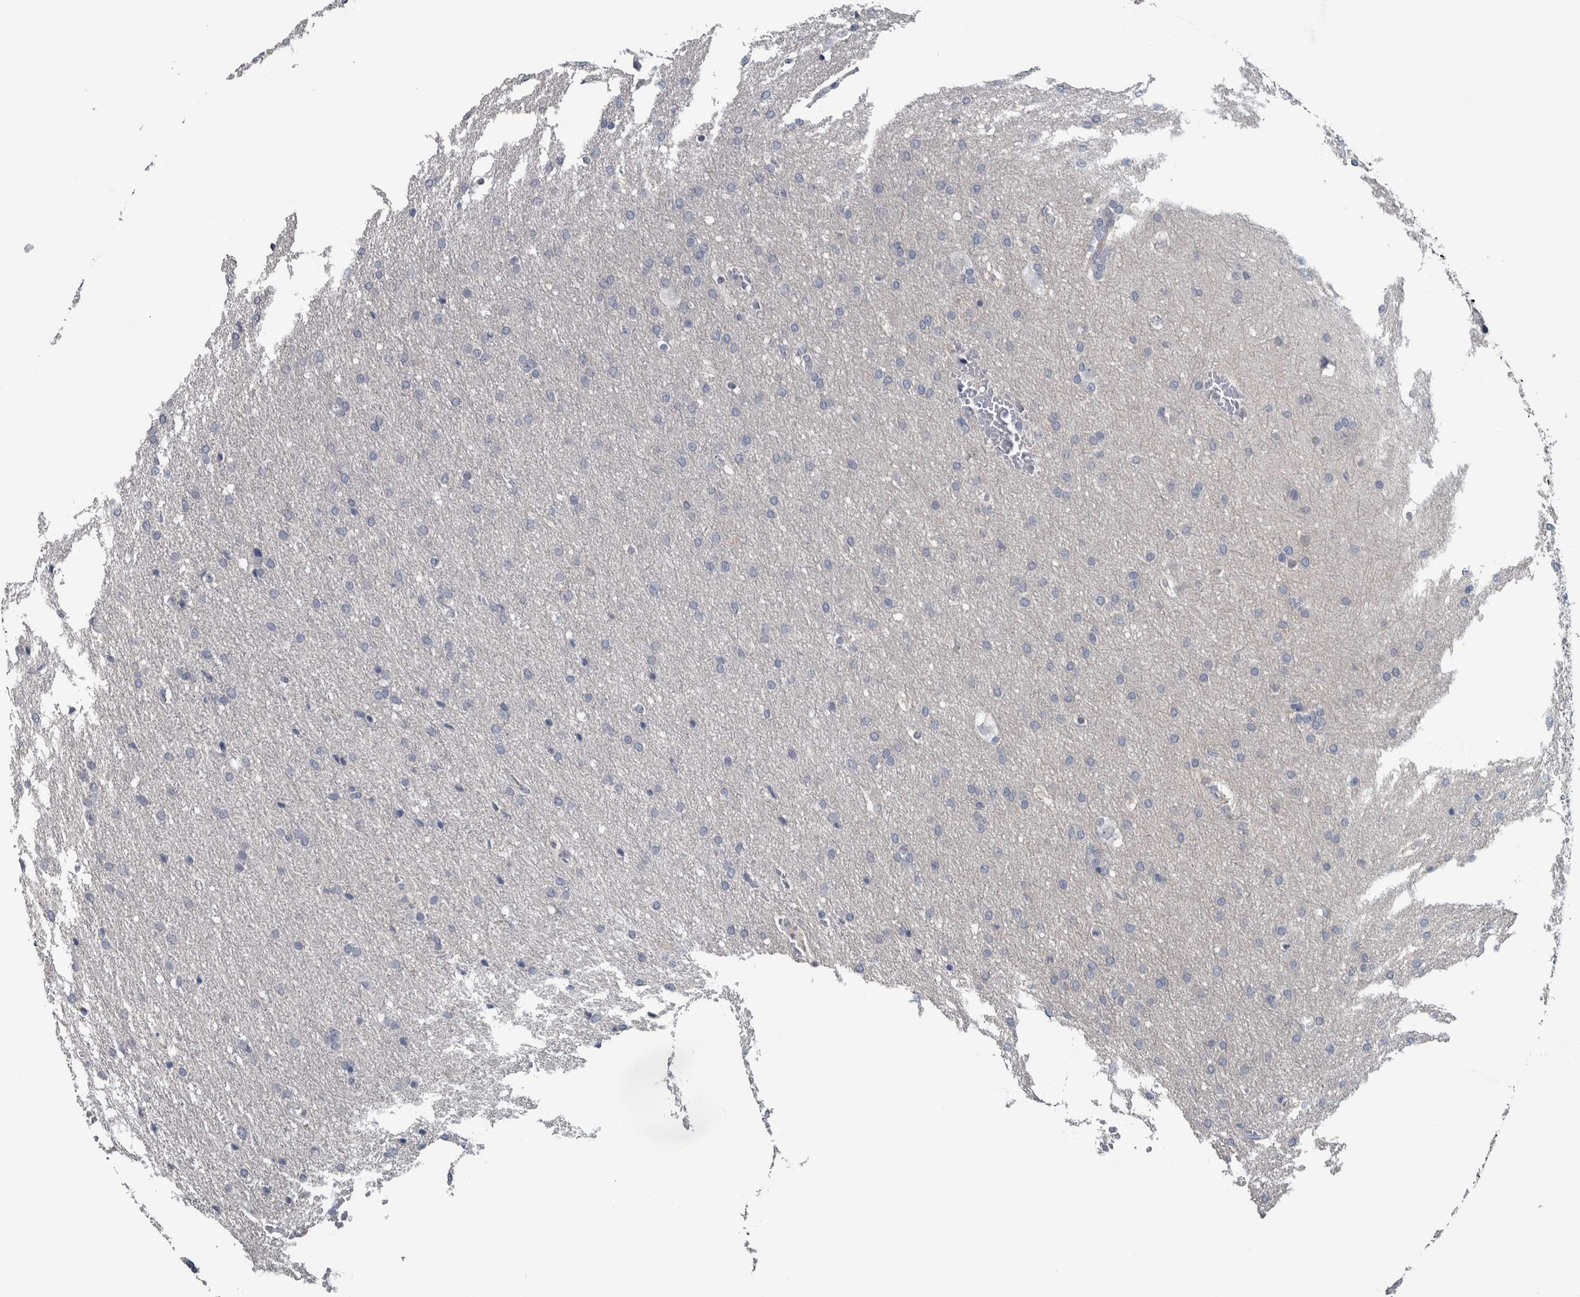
{"staining": {"intensity": "negative", "quantity": "none", "location": "none"}, "tissue": "glioma", "cell_type": "Tumor cells", "image_type": "cancer", "snomed": [{"axis": "morphology", "description": "Glioma, malignant, Low grade"}, {"axis": "topography", "description": "Brain"}], "caption": "Human malignant glioma (low-grade) stained for a protein using IHC exhibits no staining in tumor cells.", "gene": "CAVIN4", "patient": {"sex": "female", "age": 37}}